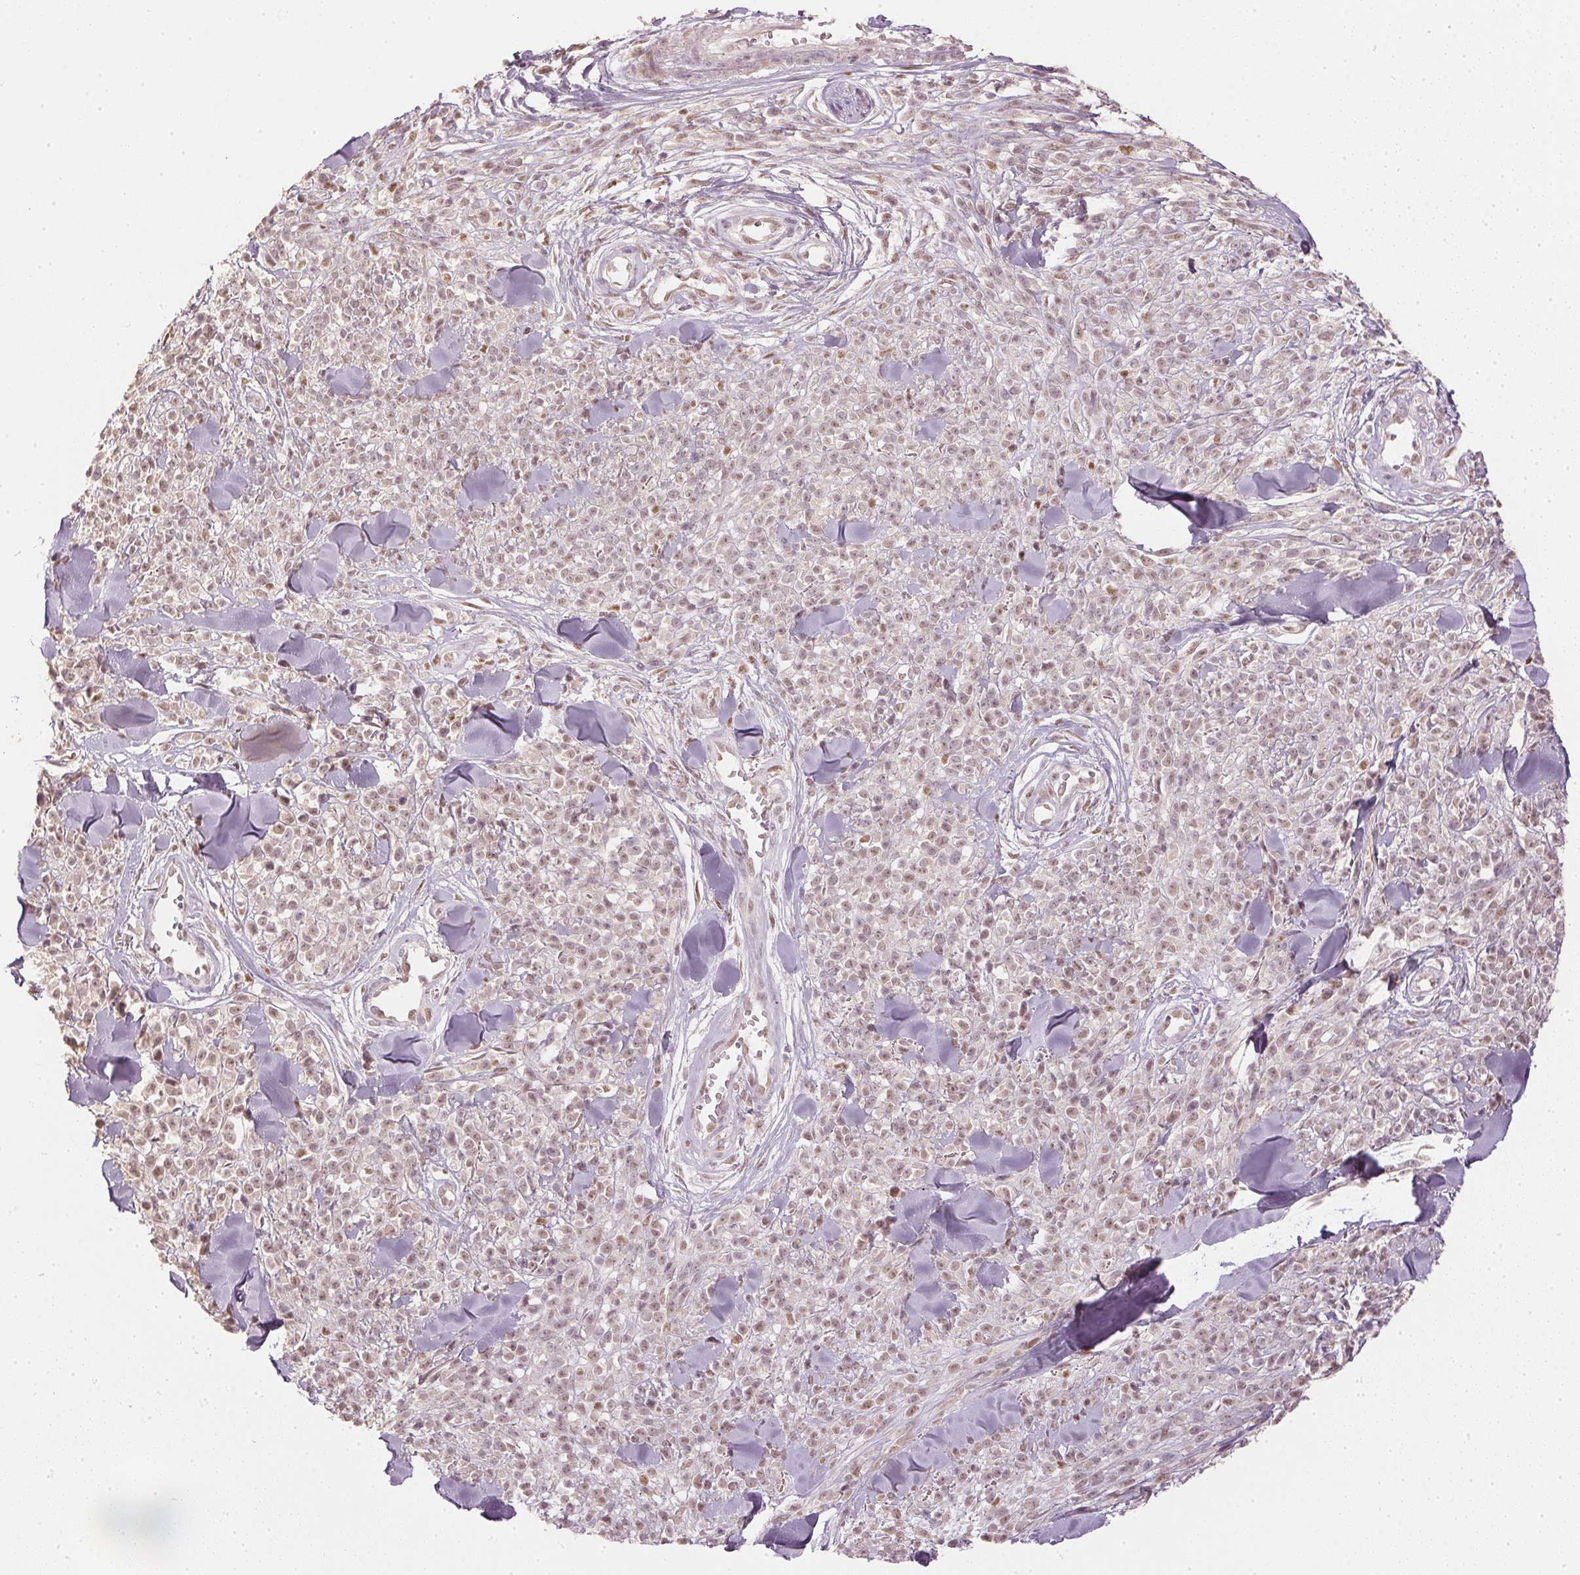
{"staining": {"intensity": "weak", "quantity": "25%-75%", "location": "nuclear"}, "tissue": "melanoma", "cell_type": "Tumor cells", "image_type": "cancer", "snomed": [{"axis": "morphology", "description": "Malignant melanoma, NOS"}, {"axis": "topography", "description": "Skin"}, {"axis": "topography", "description": "Skin of trunk"}], "caption": "Protein staining displays weak nuclear staining in about 25%-75% of tumor cells in melanoma.", "gene": "SLC39A3", "patient": {"sex": "male", "age": 74}}